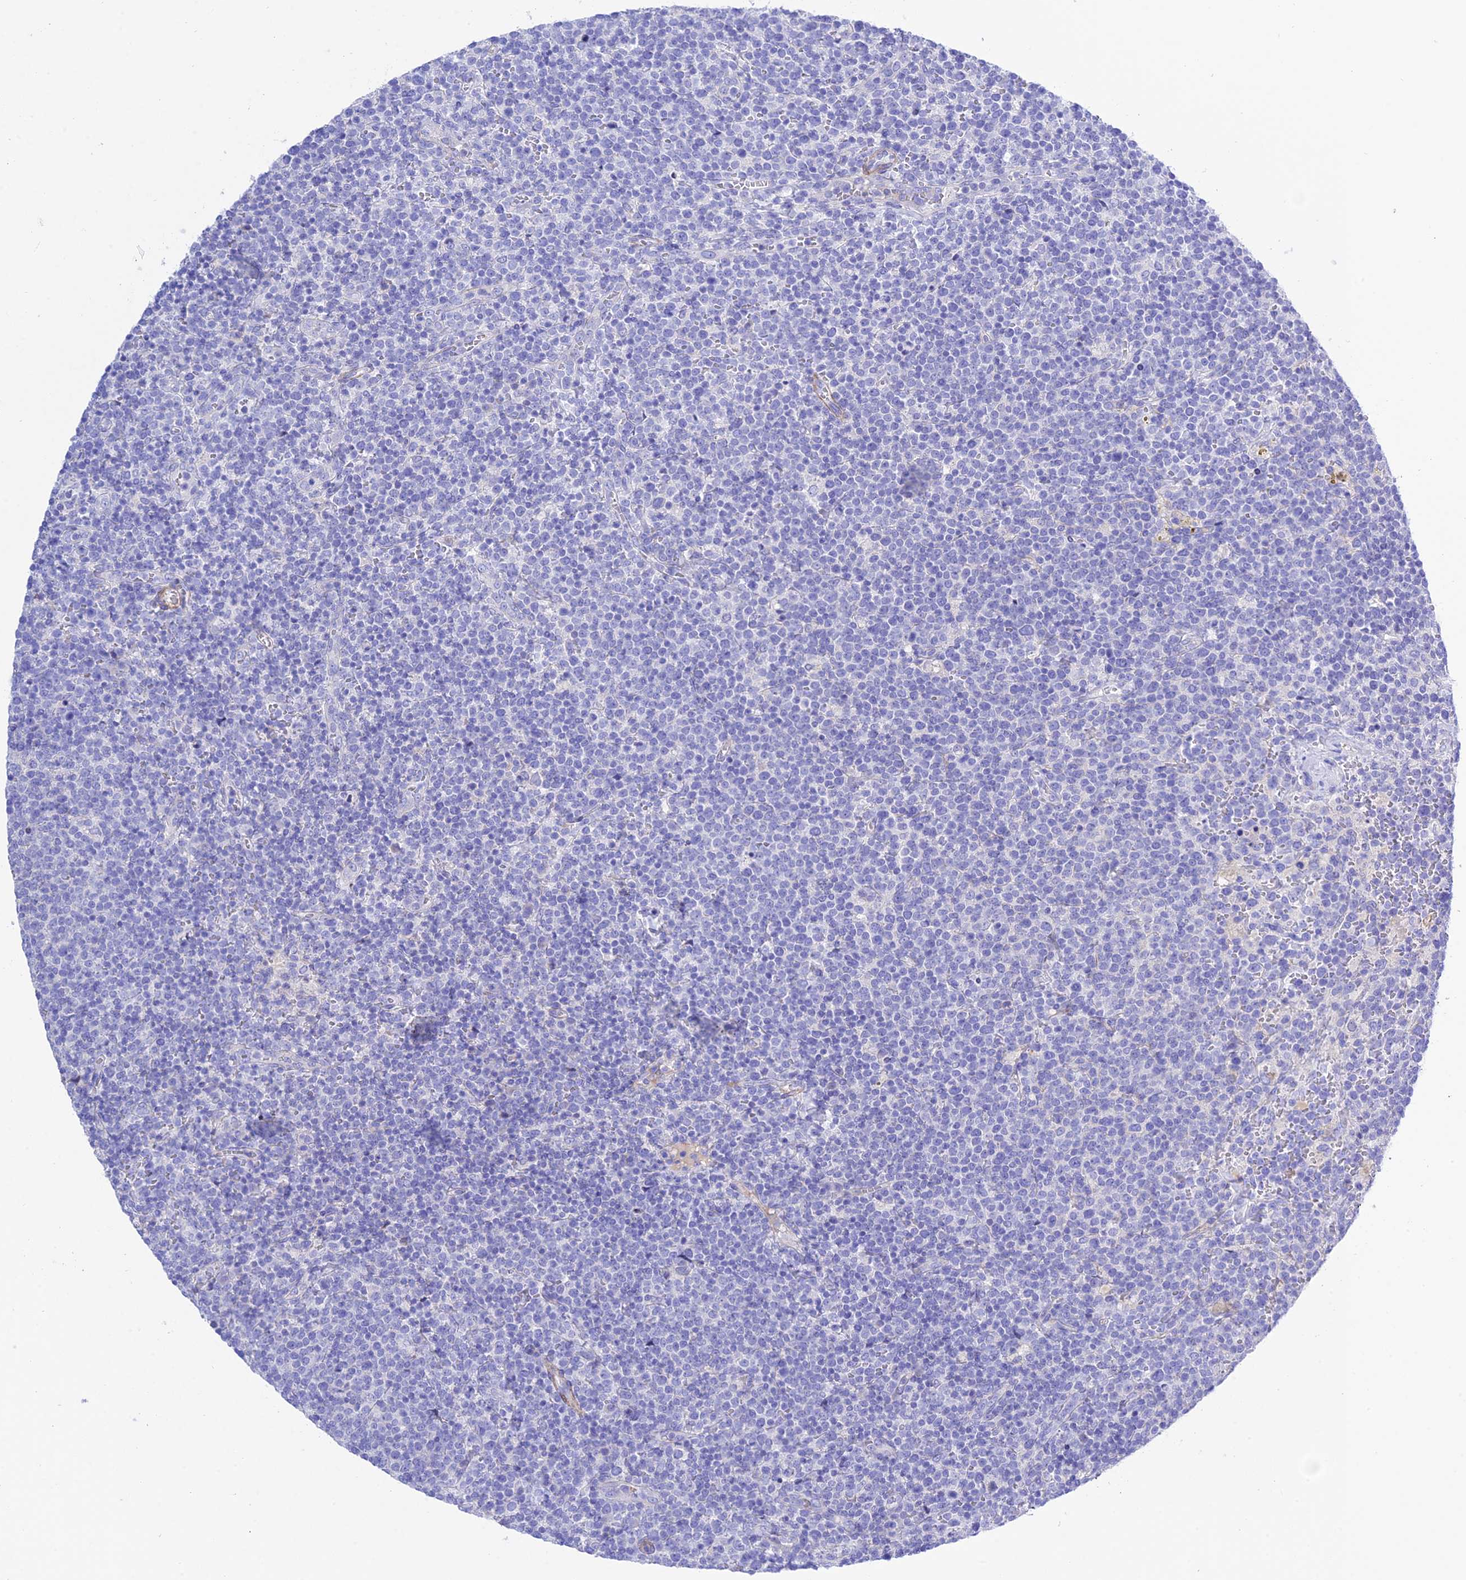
{"staining": {"intensity": "negative", "quantity": "none", "location": "none"}, "tissue": "lymphoma", "cell_type": "Tumor cells", "image_type": "cancer", "snomed": [{"axis": "morphology", "description": "Malignant lymphoma, non-Hodgkin's type, High grade"}, {"axis": "topography", "description": "Lymph node"}], "caption": "Tumor cells are negative for brown protein staining in lymphoma.", "gene": "FRA10AC1", "patient": {"sex": "male", "age": 61}}